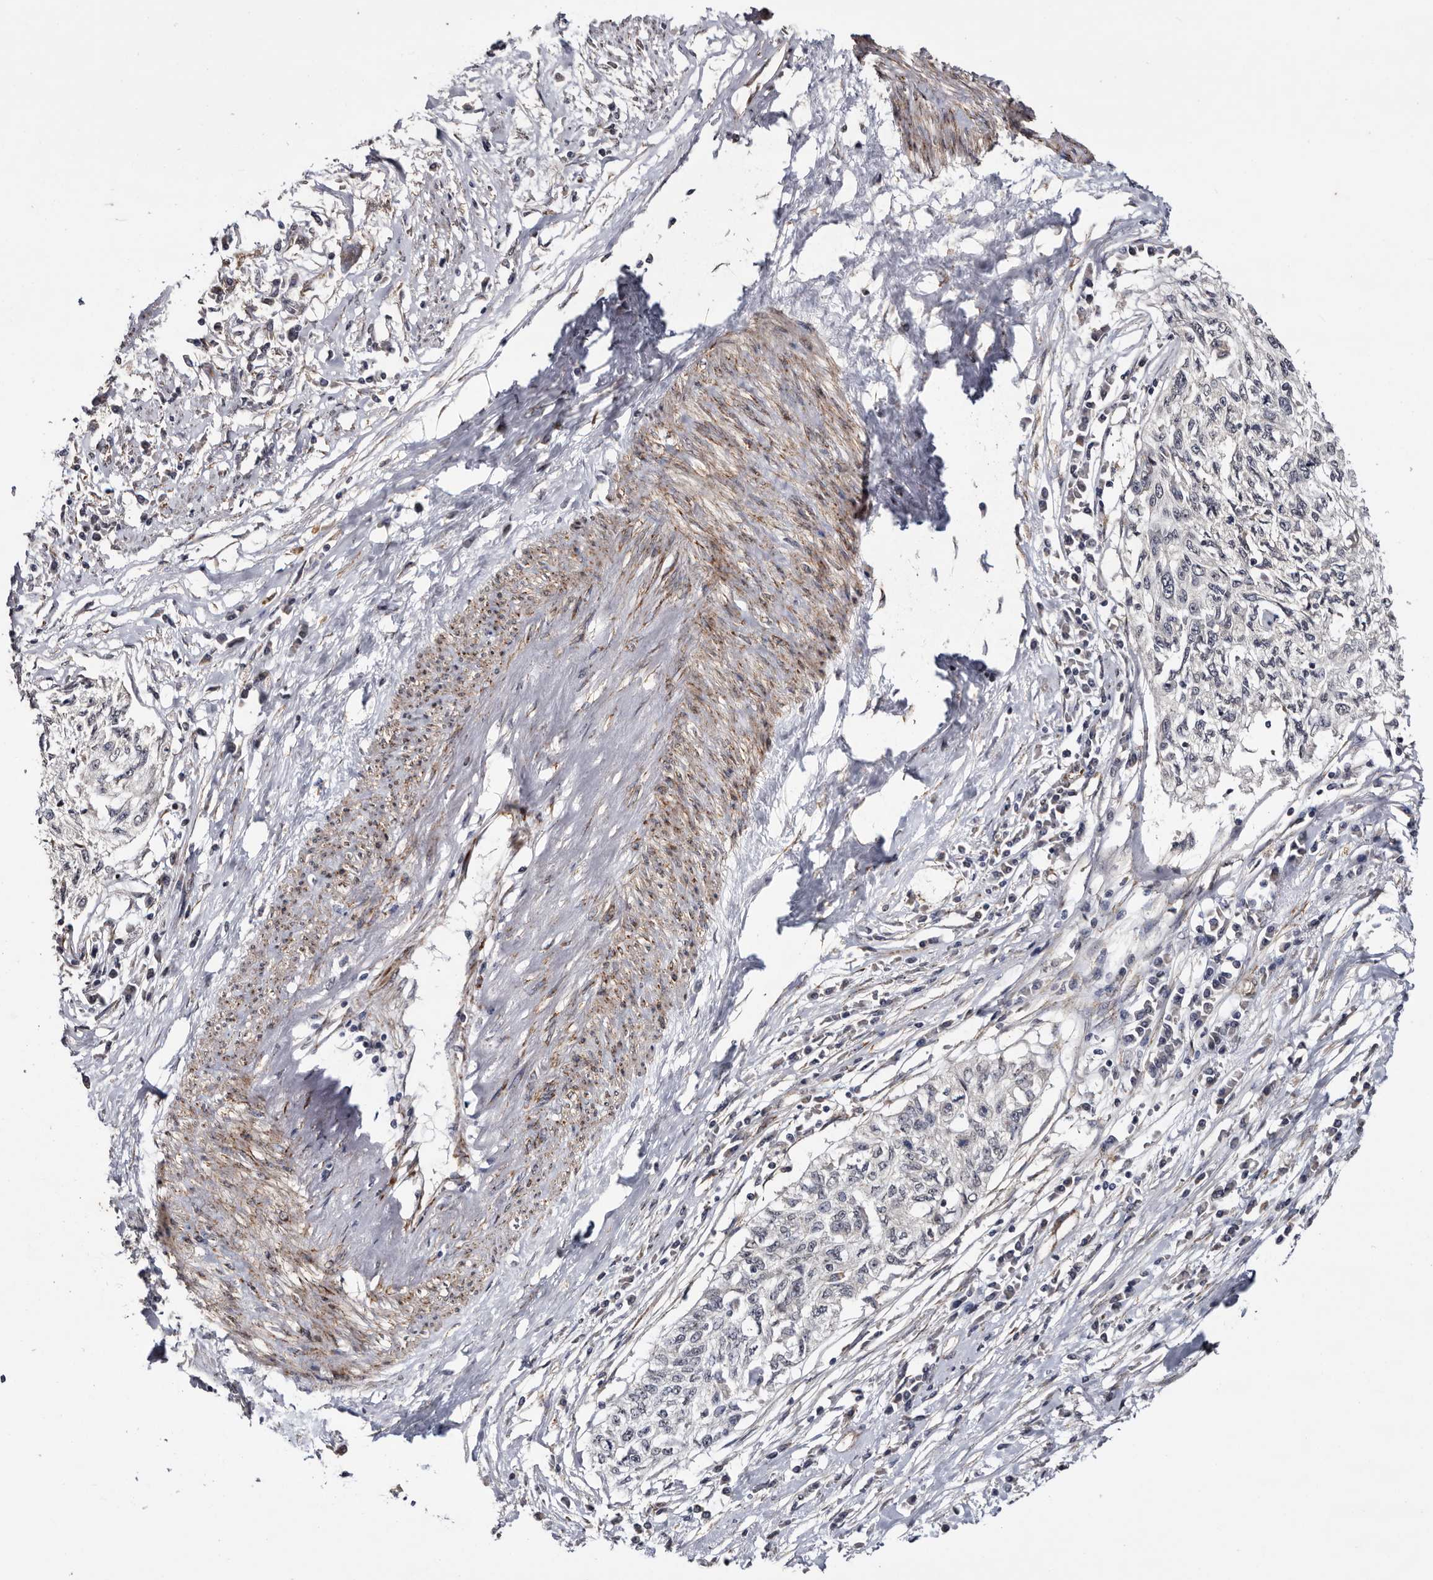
{"staining": {"intensity": "negative", "quantity": "none", "location": "none"}, "tissue": "cervical cancer", "cell_type": "Tumor cells", "image_type": "cancer", "snomed": [{"axis": "morphology", "description": "Squamous cell carcinoma, NOS"}, {"axis": "topography", "description": "Cervix"}], "caption": "A high-resolution histopathology image shows IHC staining of cervical cancer (squamous cell carcinoma), which reveals no significant staining in tumor cells.", "gene": "ARMCX2", "patient": {"sex": "female", "age": 57}}